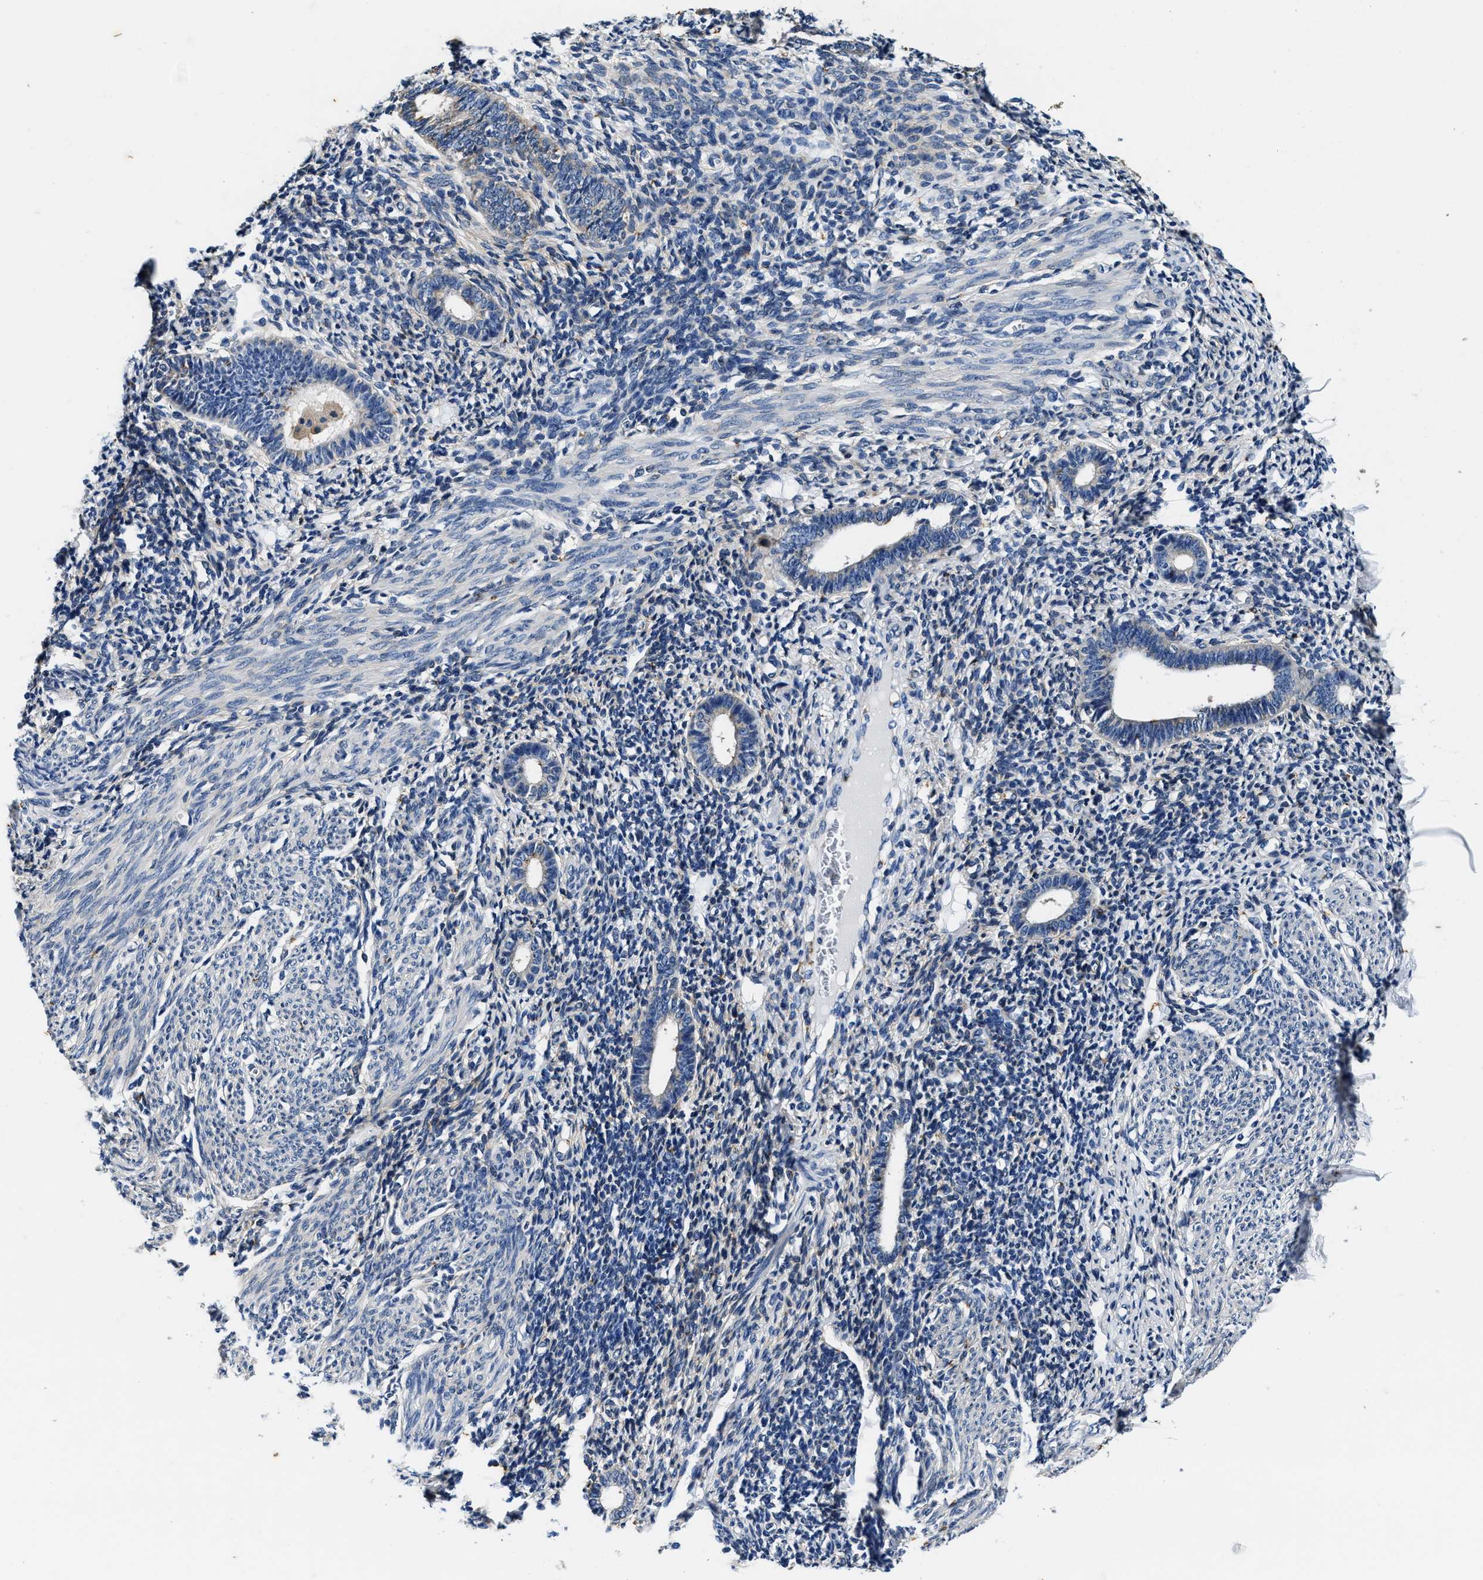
{"staining": {"intensity": "negative", "quantity": "none", "location": "none"}, "tissue": "endometrium", "cell_type": "Cells in endometrial stroma", "image_type": "normal", "snomed": [{"axis": "morphology", "description": "Normal tissue, NOS"}, {"axis": "morphology", "description": "Adenocarcinoma, NOS"}, {"axis": "topography", "description": "Endometrium"}], "caption": "High magnification brightfield microscopy of benign endometrium stained with DAB (3,3'-diaminobenzidine) (brown) and counterstained with hematoxylin (blue): cells in endometrial stroma show no significant positivity. The staining is performed using DAB brown chromogen with nuclei counter-stained in using hematoxylin.", "gene": "PI4KB", "patient": {"sex": "female", "age": 57}}